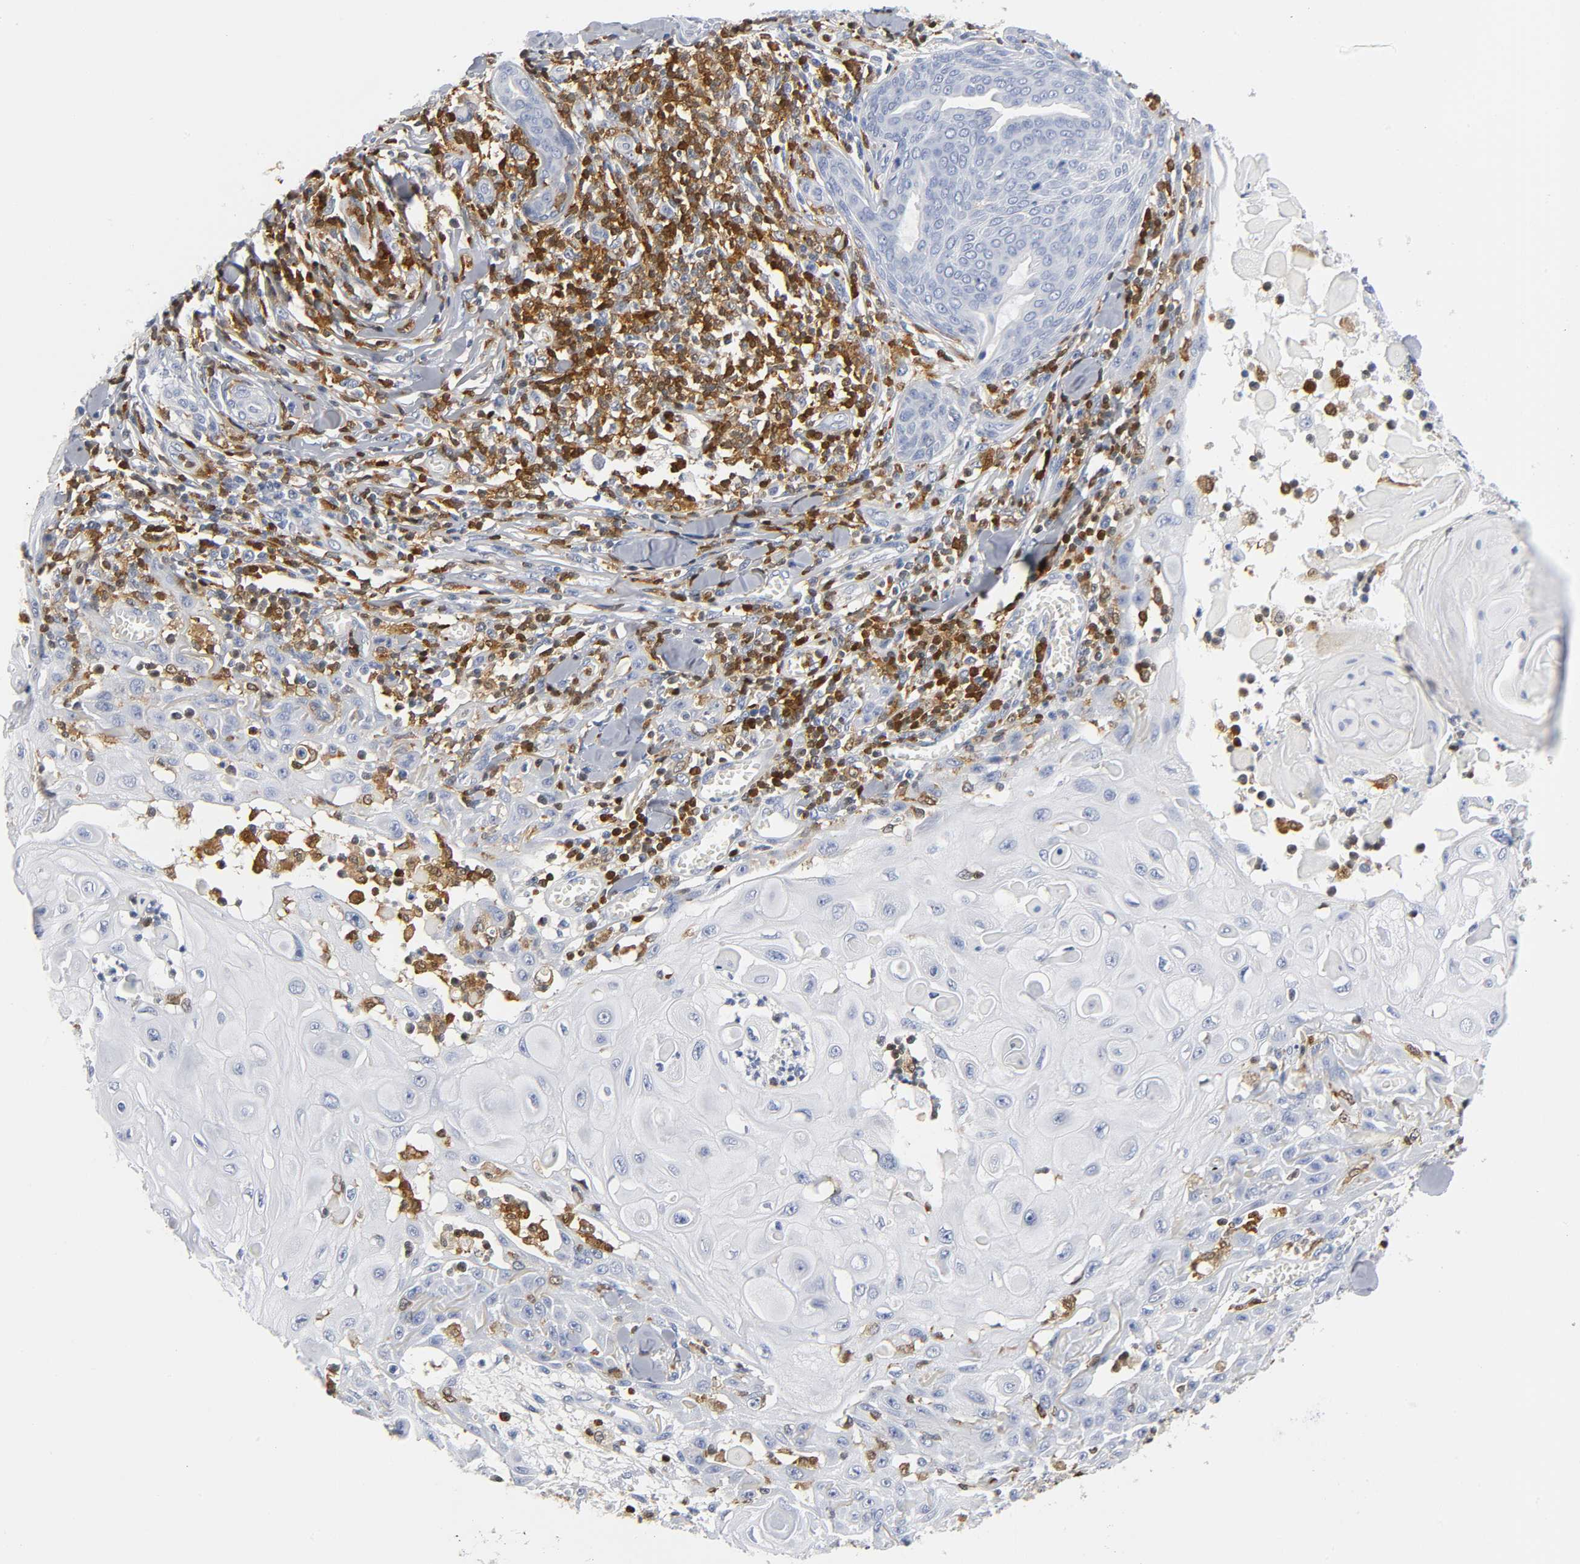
{"staining": {"intensity": "negative", "quantity": "none", "location": "none"}, "tissue": "skin cancer", "cell_type": "Tumor cells", "image_type": "cancer", "snomed": [{"axis": "morphology", "description": "Squamous cell carcinoma, NOS"}, {"axis": "topography", "description": "Skin"}], "caption": "Immunohistochemistry (IHC) of human skin cancer (squamous cell carcinoma) exhibits no staining in tumor cells.", "gene": "DOK2", "patient": {"sex": "male", "age": 24}}